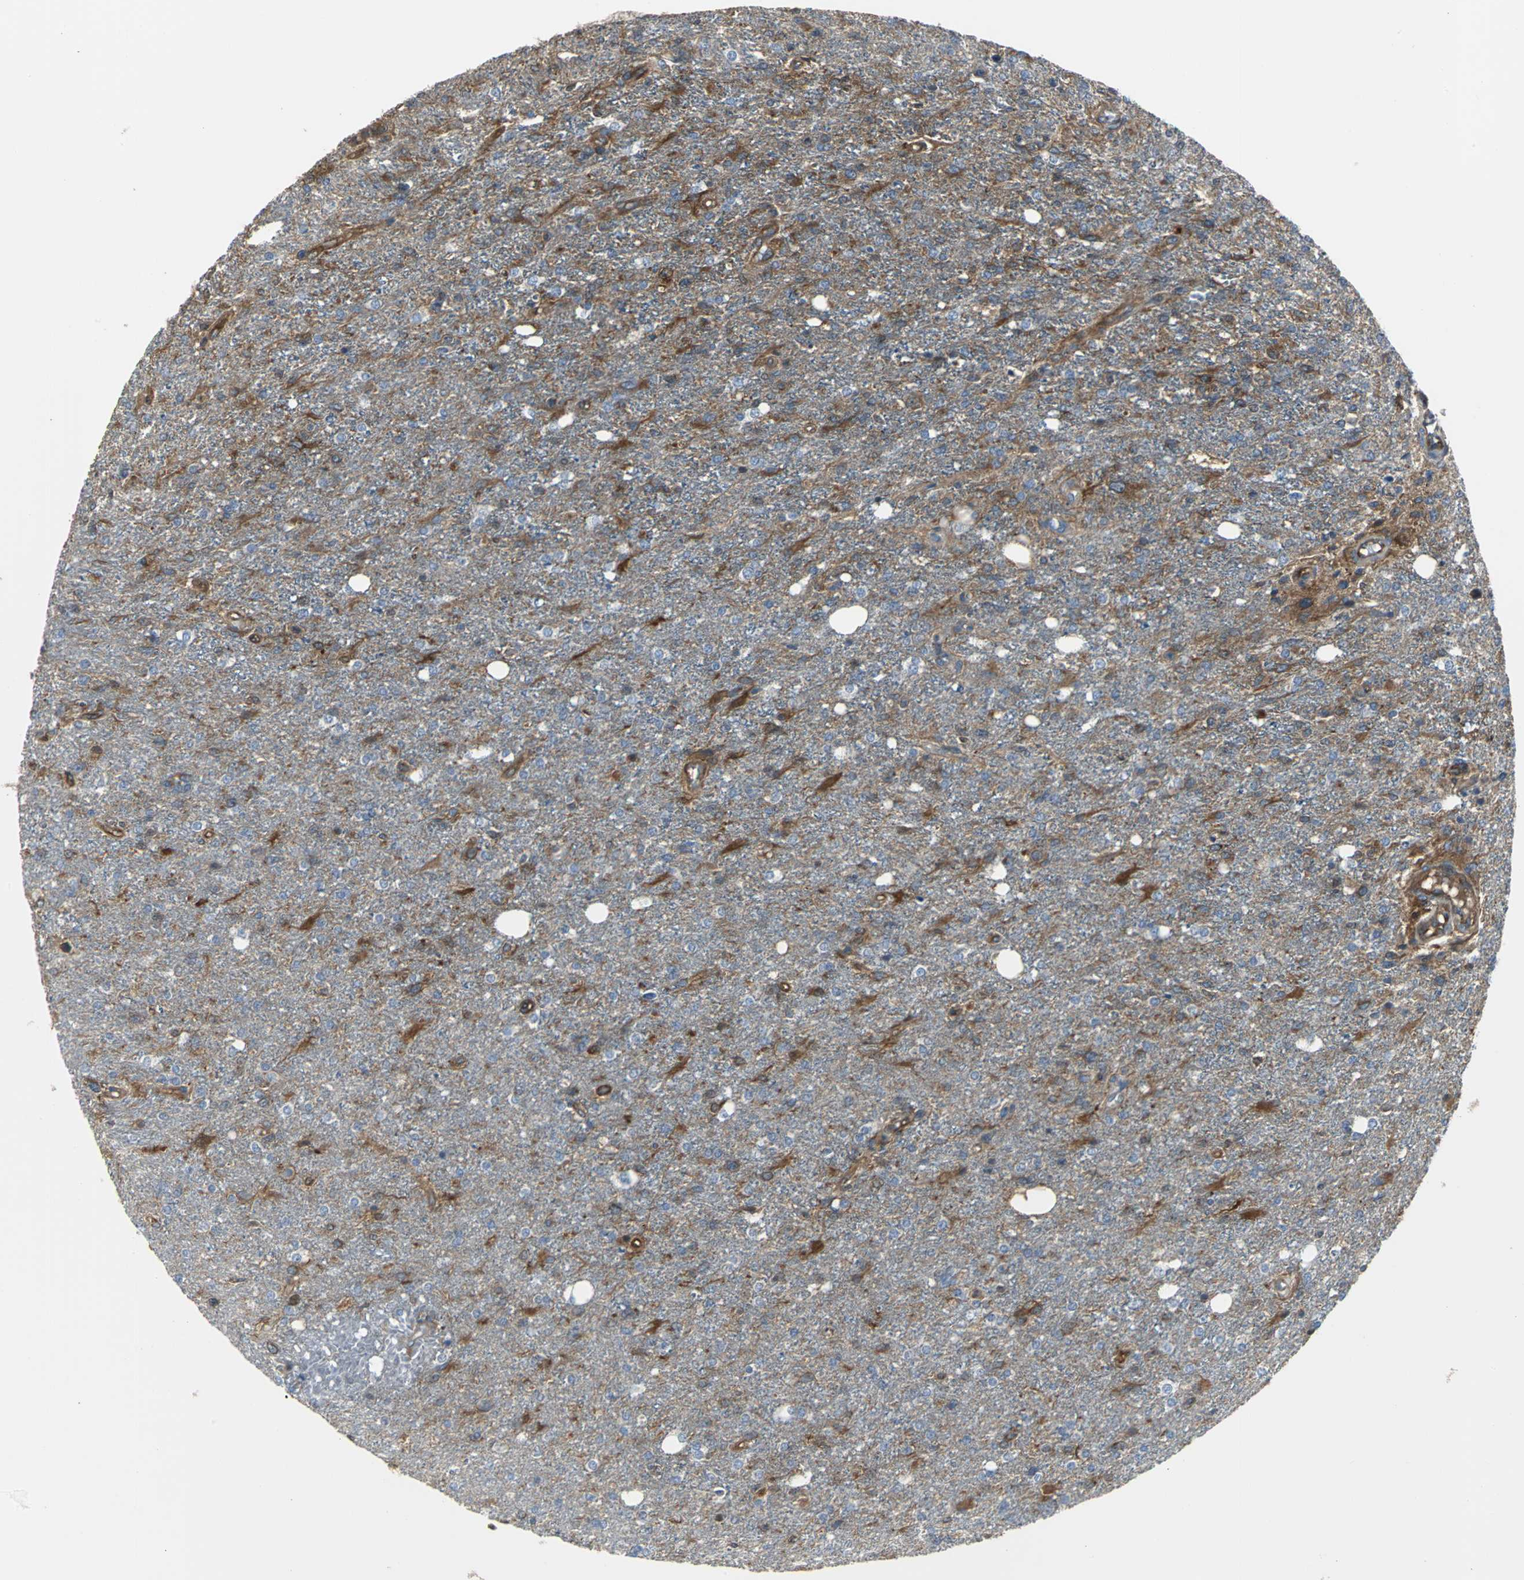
{"staining": {"intensity": "strong", "quantity": "25%-75%", "location": "cytoplasmic/membranous"}, "tissue": "glioma", "cell_type": "Tumor cells", "image_type": "cancer", "snomed": [{"axis": "morphology", "description": "Glioma, malignant, High grade"}, {"axis": "topography", "description": "Cerebral cortex"}], "caption": "Immunohistochemical staining of human glioma shows high levels of strong cytoplasmic/membranous positivity in approximately 25%-75% of tumor cells.", "gene": "CHRNB1", "patient": {"sex": "male", "age": 76}}